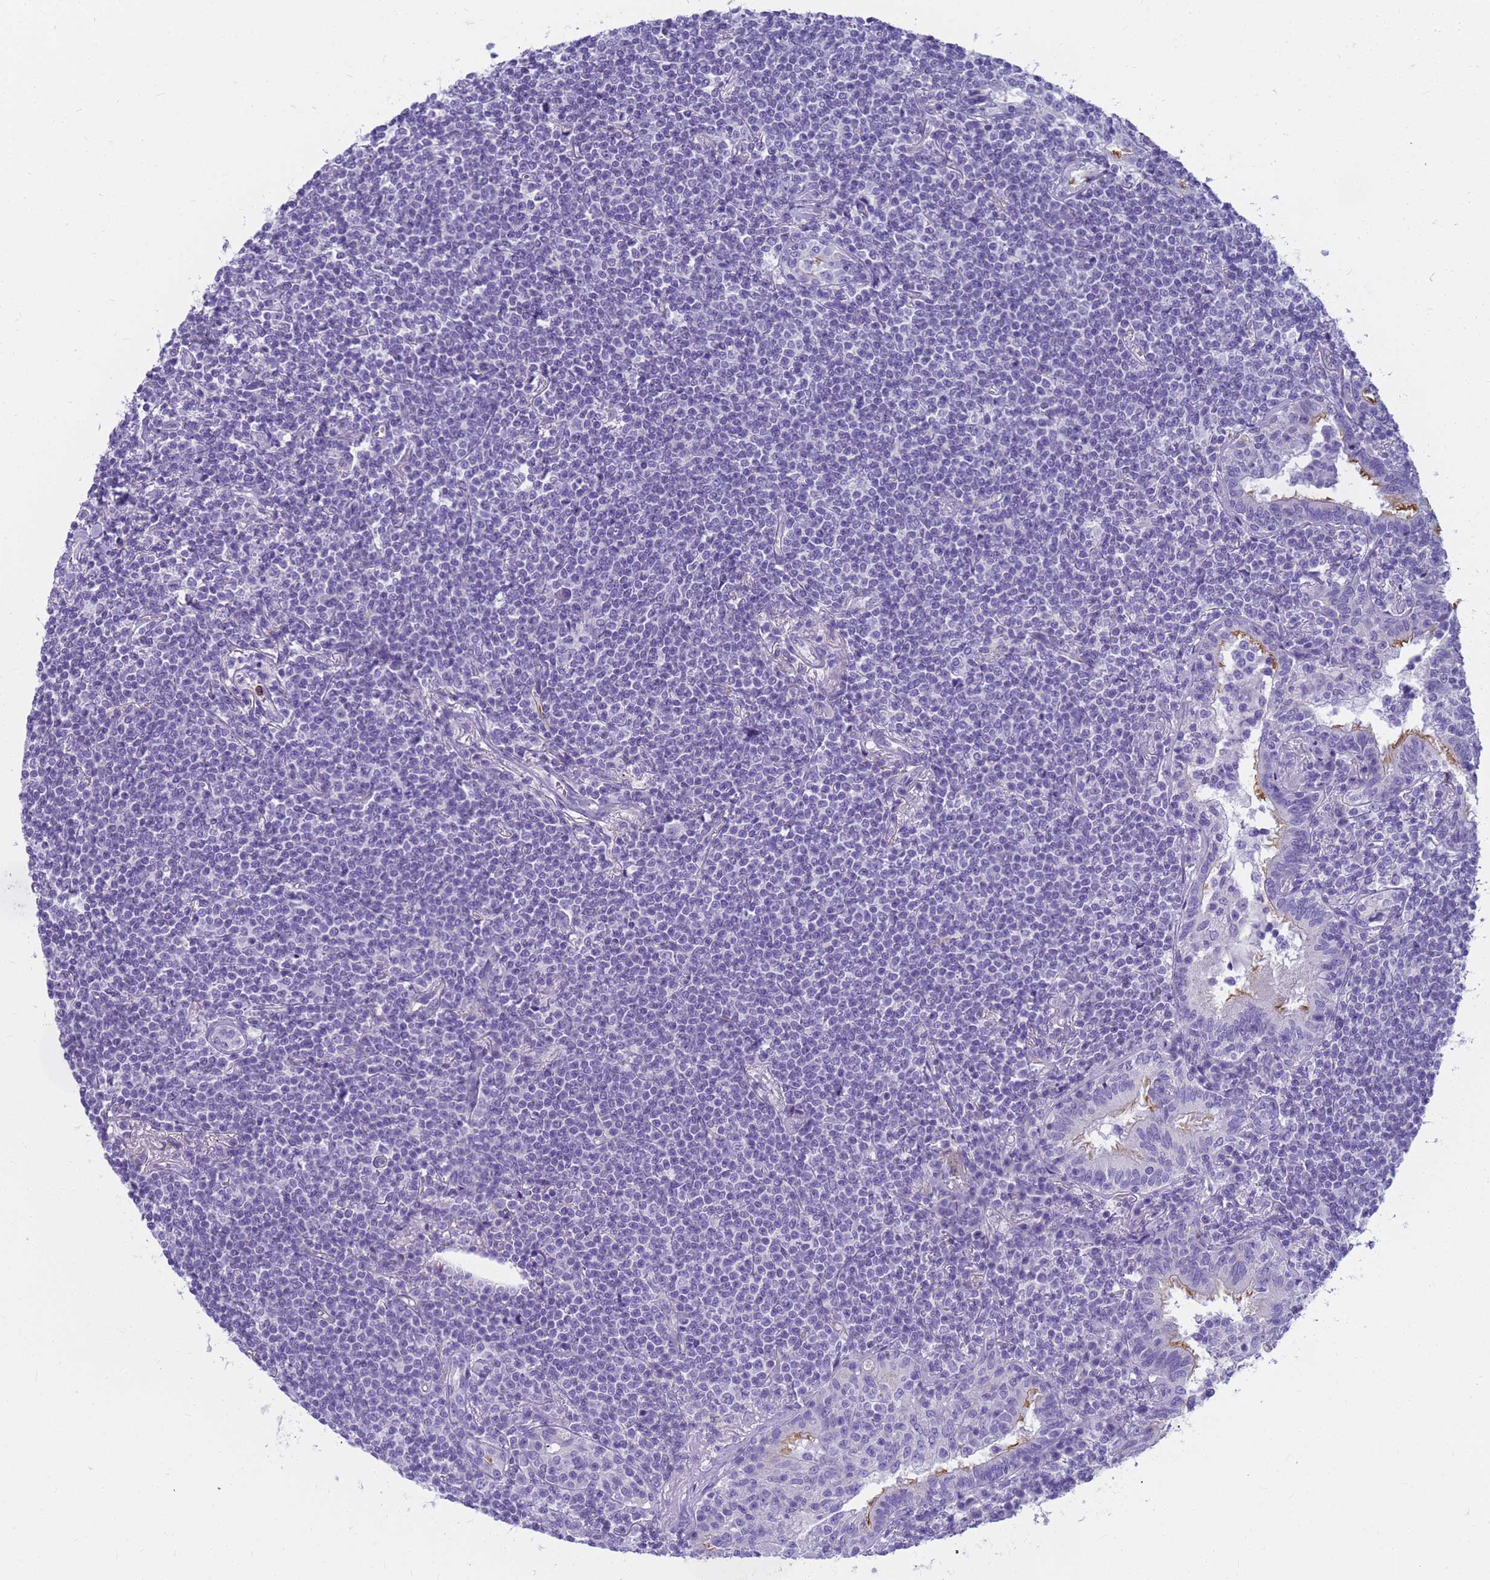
{"staining": {"intensity": "negative", "quantity": "none", "location": "none"}, "tissue": "lymphoma", "cell_type": "Tumor cells", "image_type": "cancer", "snomed": [{"axis": "morphology", "description": "Malignant lymphoma, non-Hodgkin's type, Low grade"}, {"axis": "topography", "description": "Lung"}], "caption": "This is a photomicrograph of IHC staining of lymphoma, which shows no positivity in tumor cells.", "gene": "RNASE2", "patient": {"sex": "female", "age": 71}}